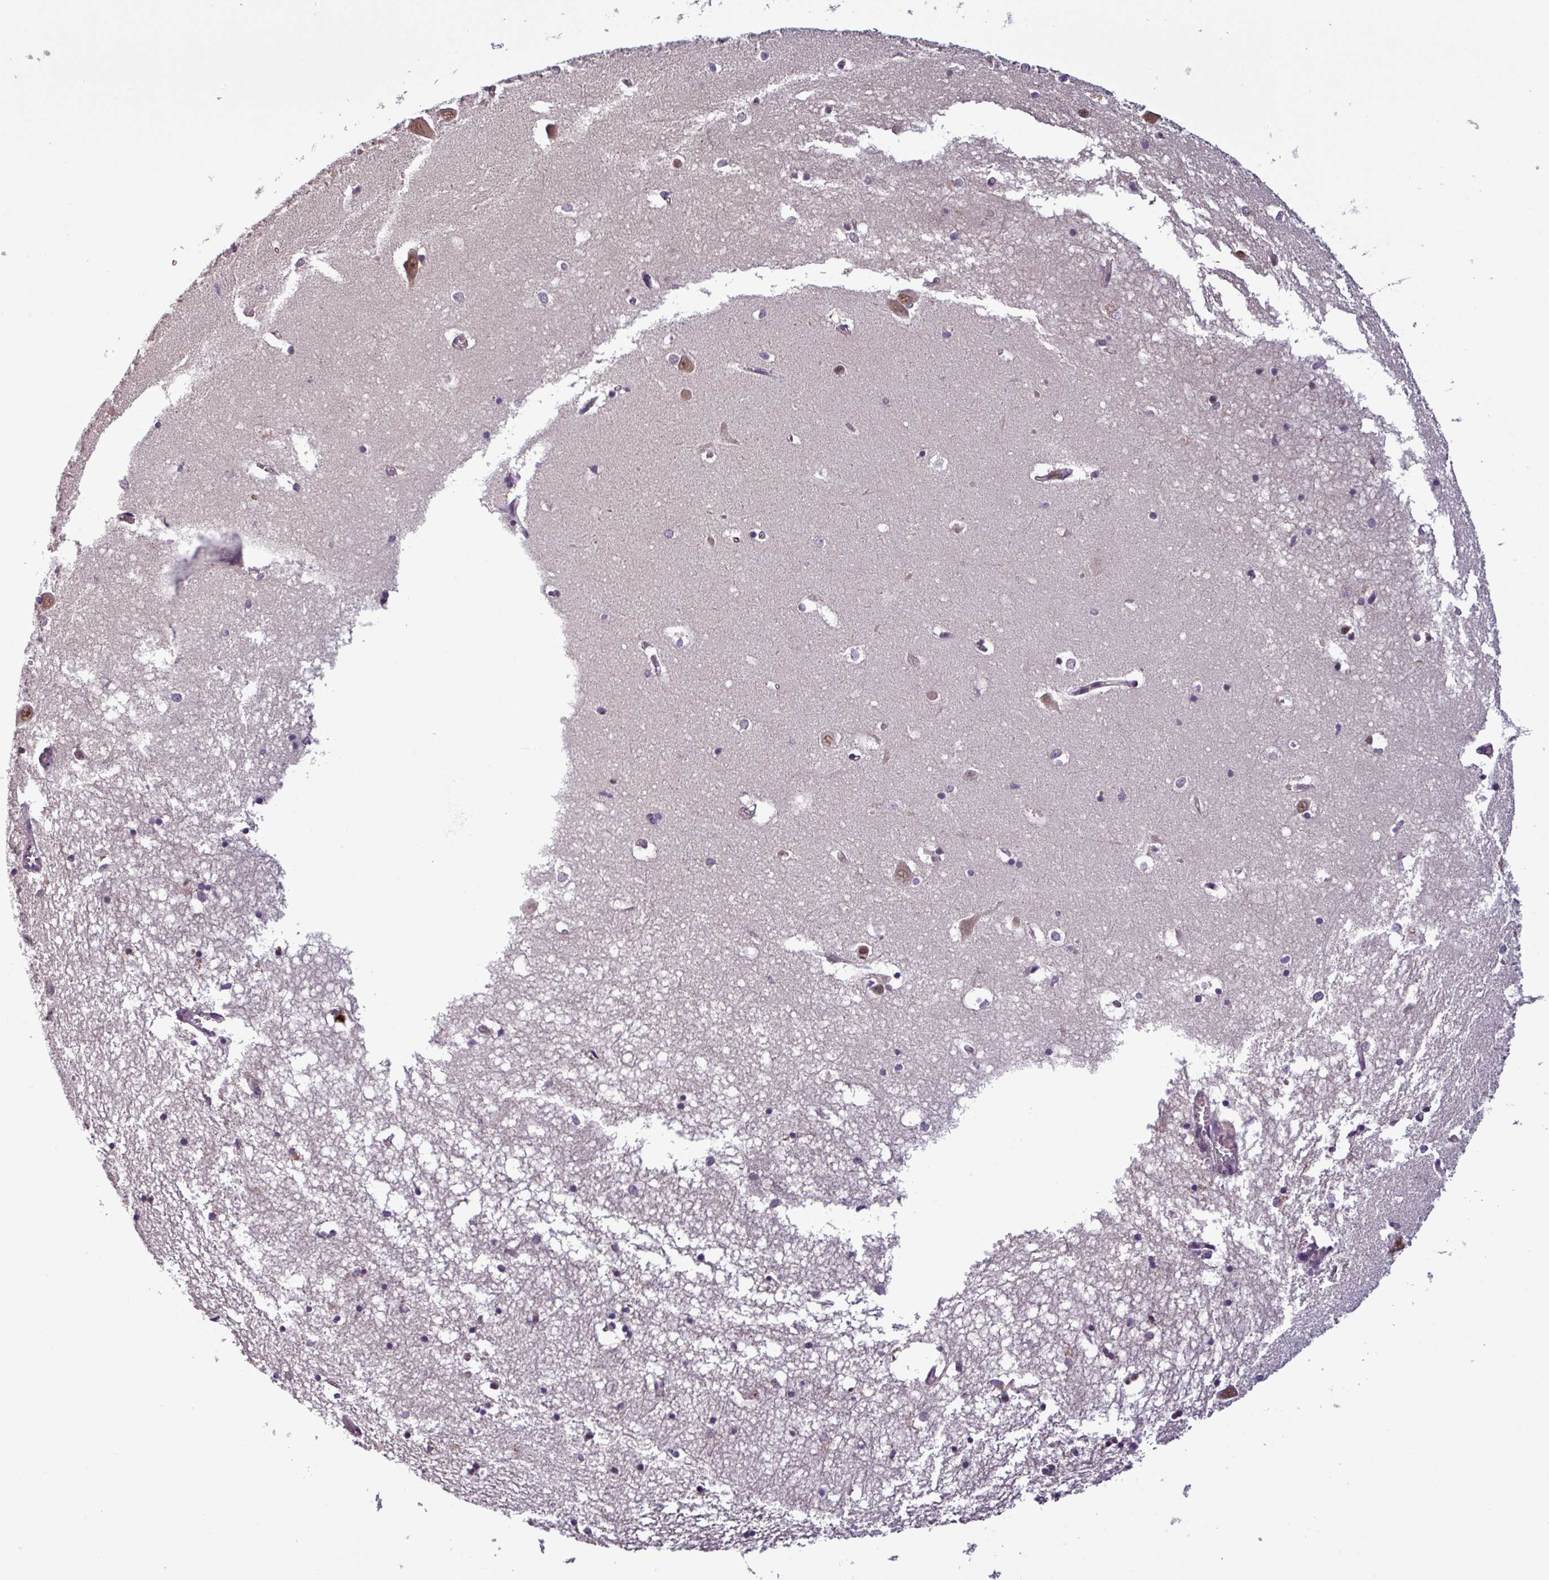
{"staining": {"intensity": "negative", "quantity": "none", "location": "none"}, "tissue": "hippocampus", "cell_type": "Glial cells", "image_type": "normal", "snomed": [{"axis": "morphology", "description": "Normal tissue, NOS"}, {"axis": "topography", "description": "Hippocampus"}], "caption": "Immunohistochemistry (IHC) of unremarkable hippocampus exhibits no positivity in glial cells.", "gene": "NOB1", "patient": {"sex": "male", "age": 70}}